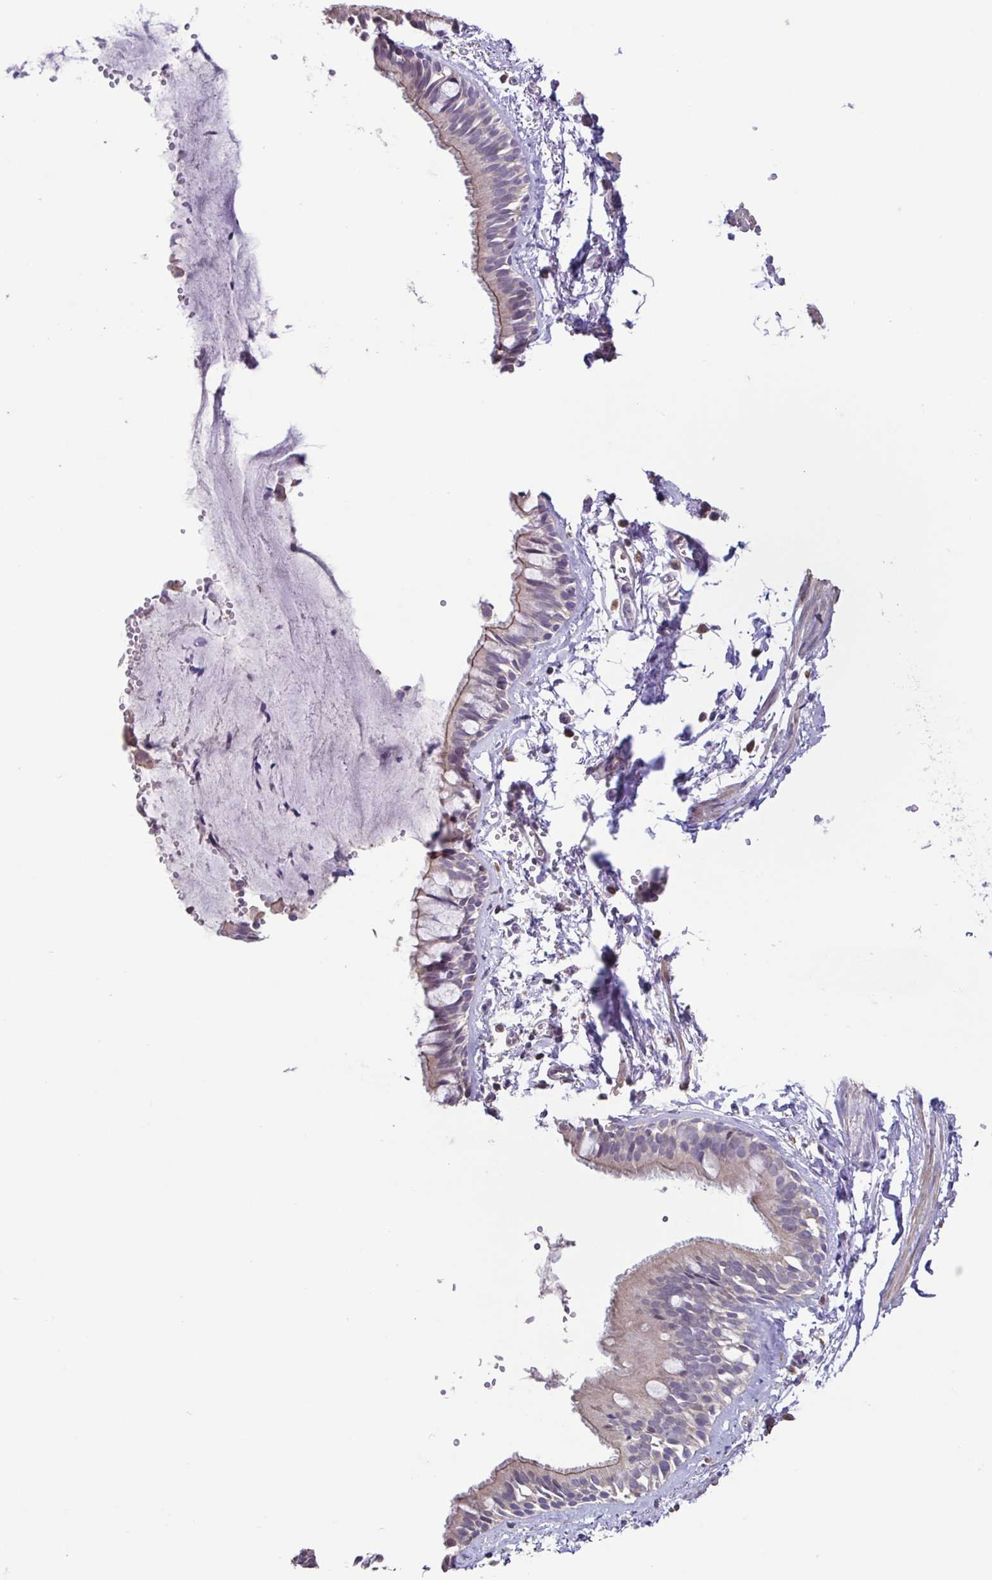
{"staining": {"intensity": "weak", "quantity": "<25%", "location": "cytoplasmic/membranous"}, "tissue": "bronchus", "cell_type": "Respiratory epithelial cells", "image_type": "normal", "snomed": [{"axis": "morphology", "description": "Normal tissue, NOS"}, {"axis": "topography", "description": "Bronchus"}], "caption": "A micrograph of human bronchus is negative for staining in respiratory epithelial cells. Nuclei are stained in blue.", "gene": "ACTRT2", "patient": {"sex": "female", "age": 59}}